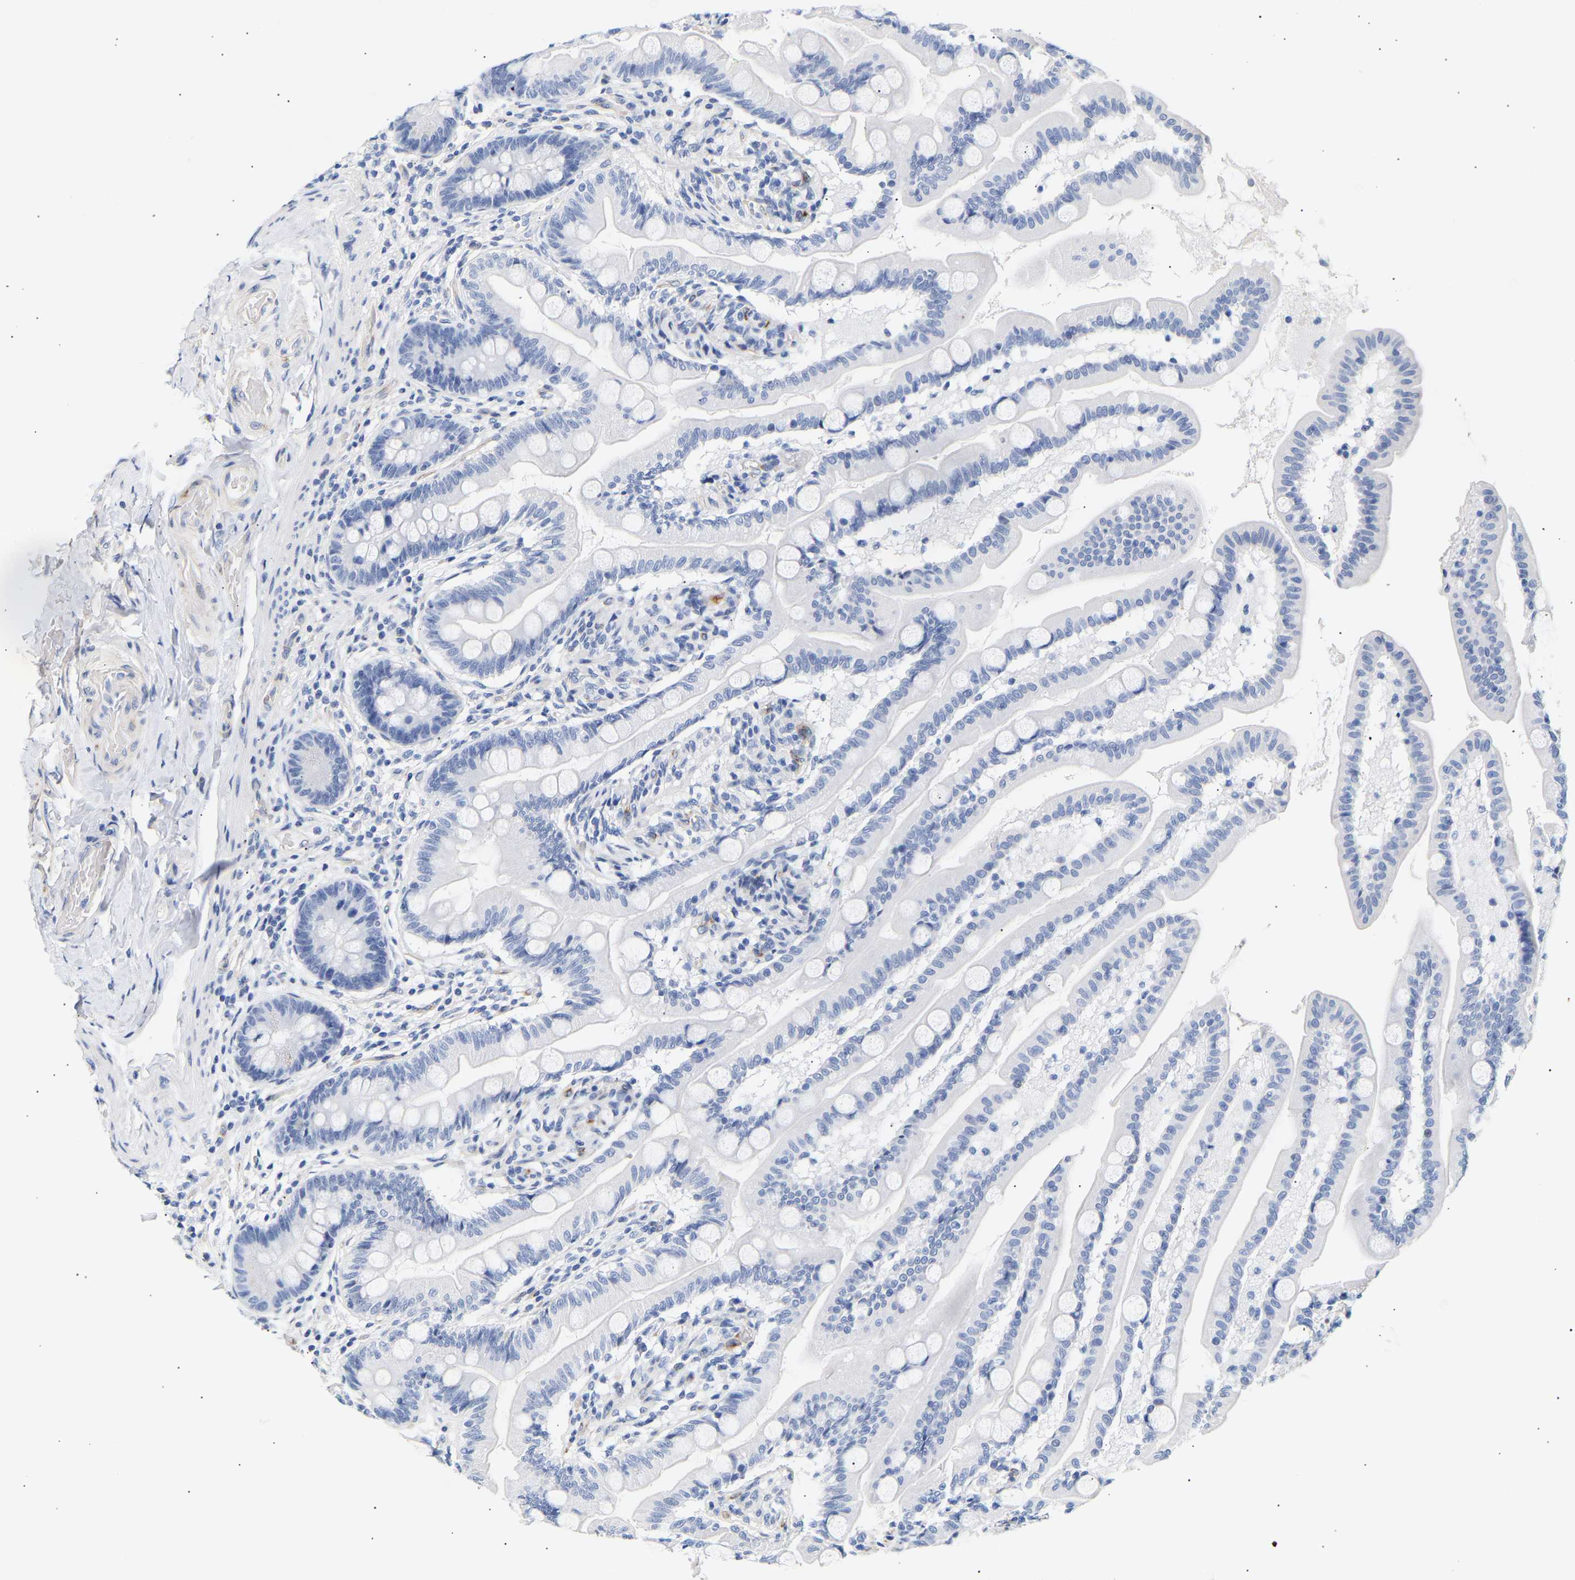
{"staining": {"intensity": "negative", "quantity": "none", "location": "none"}, "tissue": "small intestine", "cell_type": "Glandular cells", "image_type": "normal", "snomed": [{"axis": "morphology", "description": "Normal tissue, NOS"}, {"axis": "topography", "description": "Small intestine"}], "caption": "Micrograph shows no protein expression in glandular cells of benign small intestine.", "gene": "IGFBP7", "patient": {"sex": "female", "age": 56}}